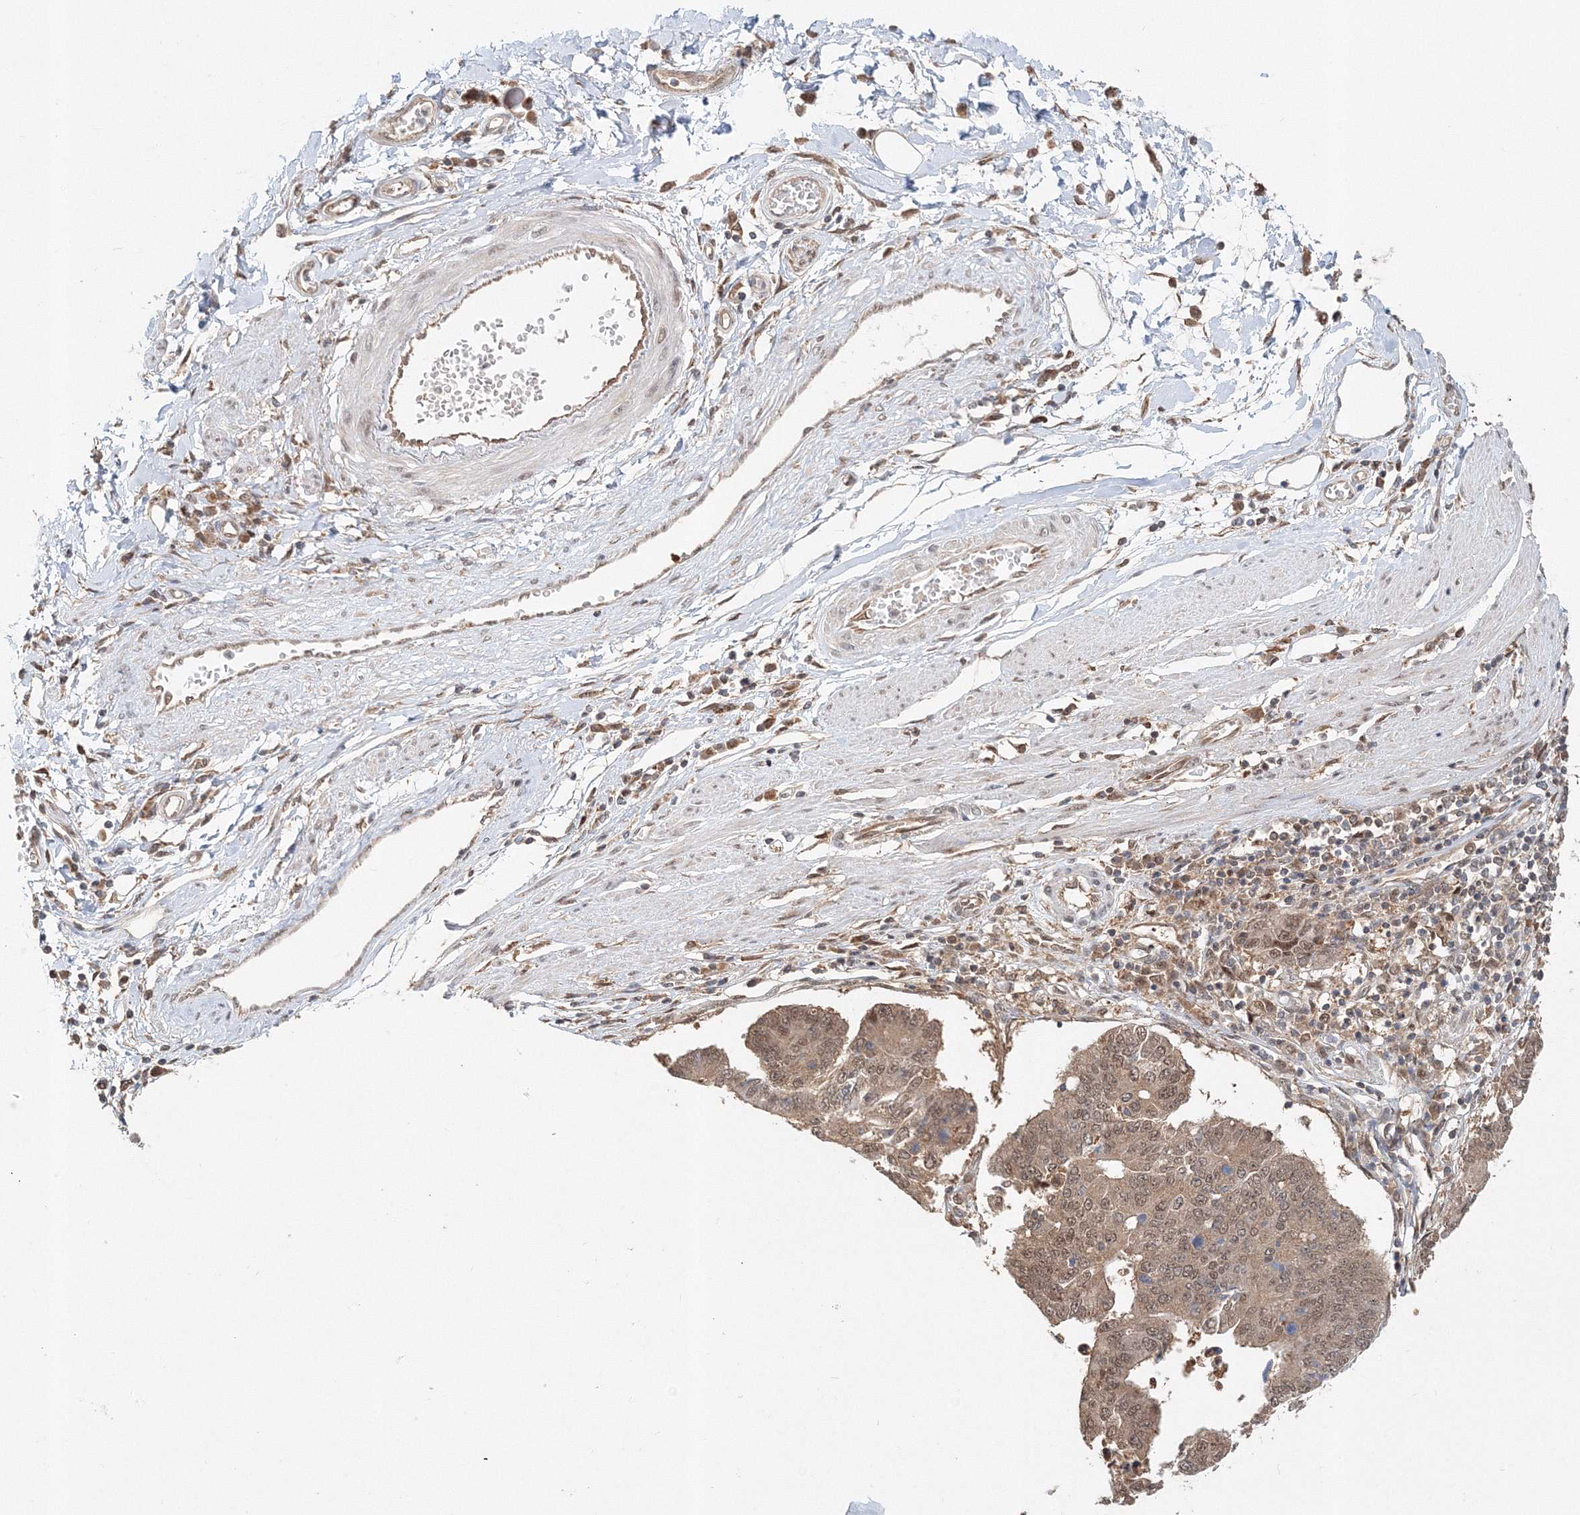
{"staining": {"intensity": "moderate", "quantity": ">75%", "location": "cytoplasmic/membranous,nuclear"}, "tissue": "stomach cancer", "cell_type": "Tumor cells", "image_type": "cancer", "snomed": [{"axis": "morphology", "description": "Adenocarcinoma, NOS"}, {"axis": "topography", "description": "Stomach"}], "caption": "A micrograph showing moderate cytoplasmic/membranous and nuclear staining in approximately >75% of tumor cells in stomach adenocarcinoma, as visualized by brown immunohistochemical staining.", "gene": "PSMD6", "patient": {"sex": "male", "age": 59}}